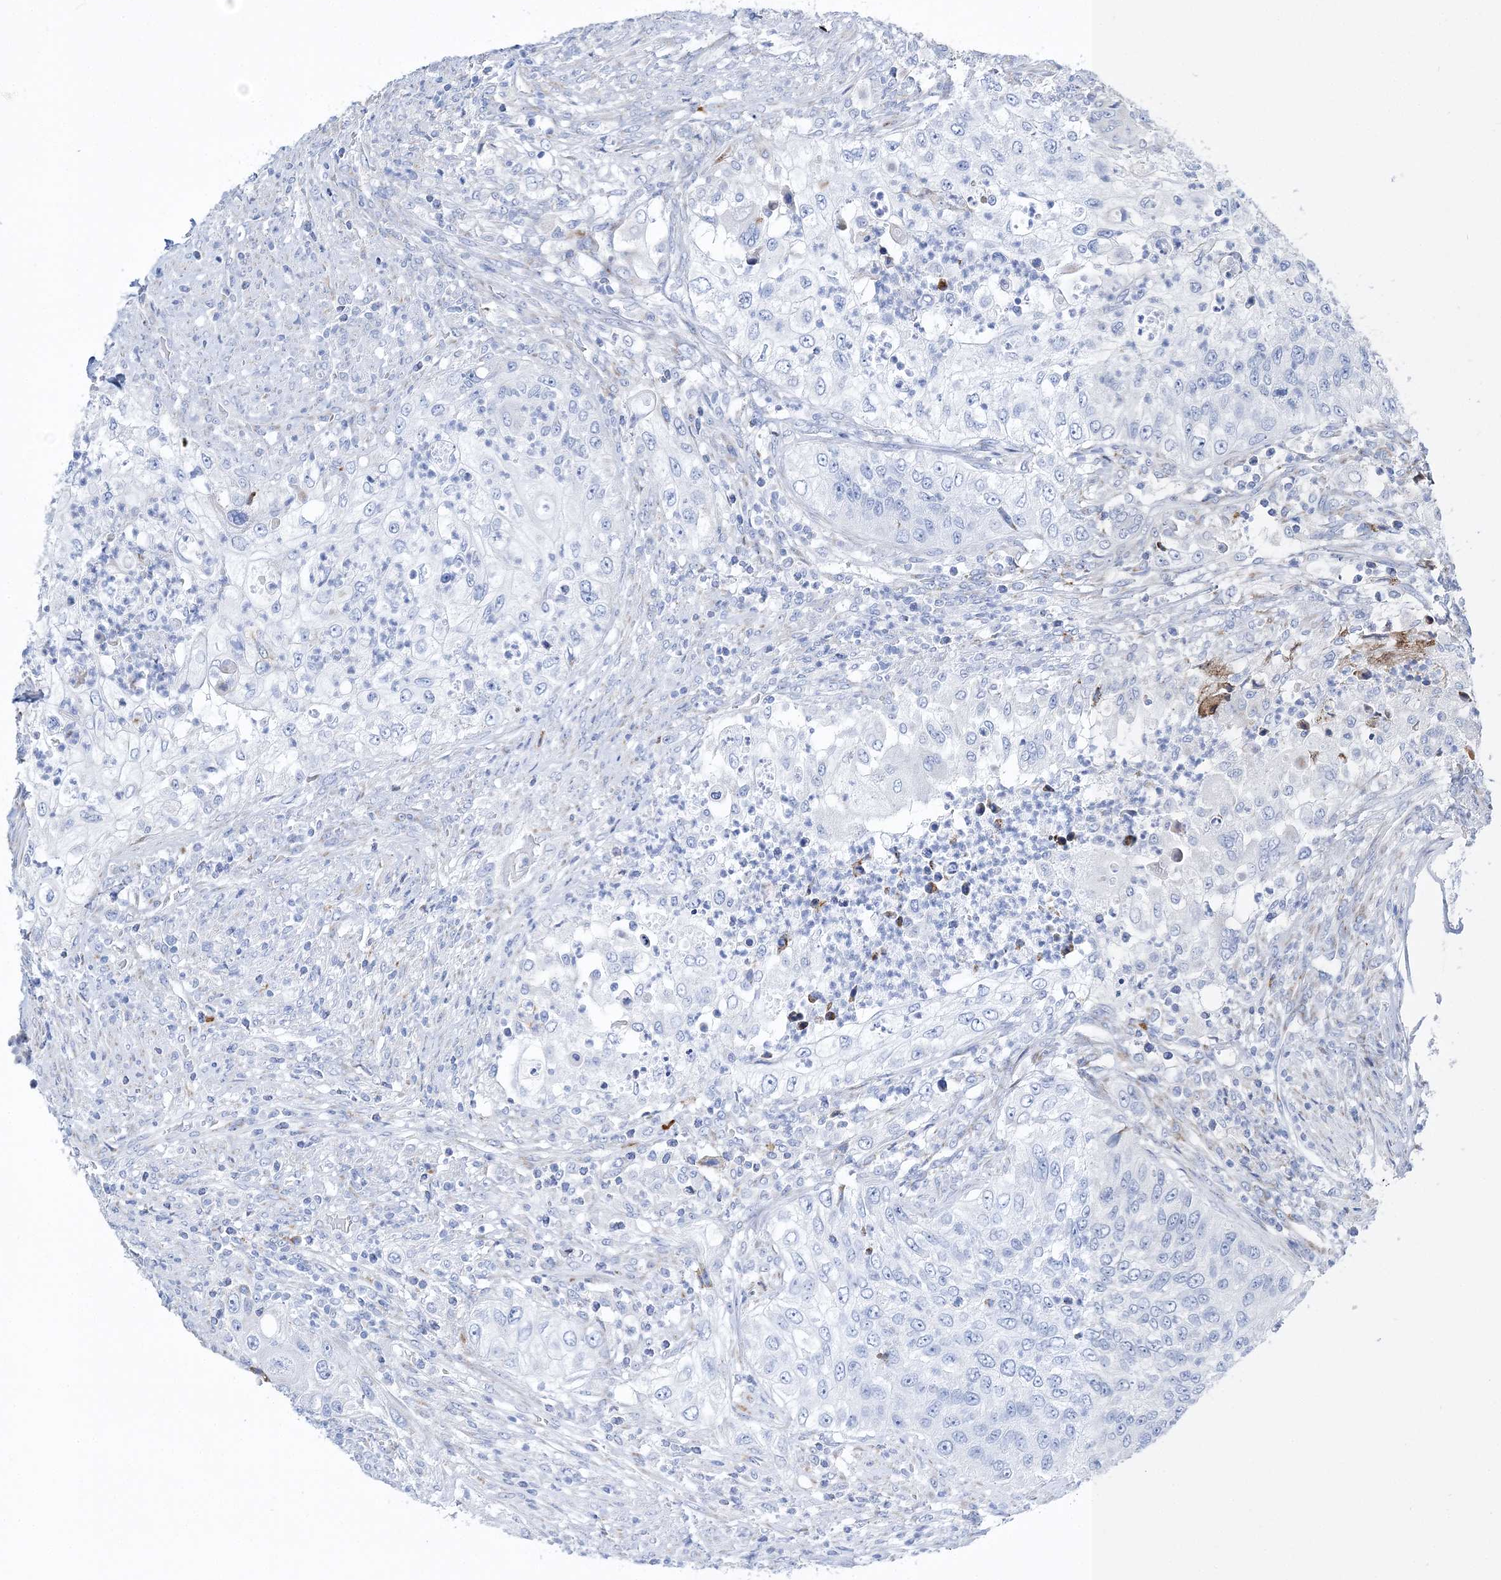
{"staining": {"intensity": "negative", "quantity": "none", "location": "none"}, "tissue": "urothelial cancer", "cell_type": "Tumor cells", "image_type": "cancer", "snomed": [{"axis": "morphology", "description": "Urothelial carcinoma, High grade"}, {"axis": "topography", "description": "Urinary bladder"}], "caption": "Immunohistochemical staining of urothelial carcinoma (high-grade) demonstrates no significant positivity in tumor cells.", "gene": "TSPYL6", "patient": {"sex": "female", "age": 60}}